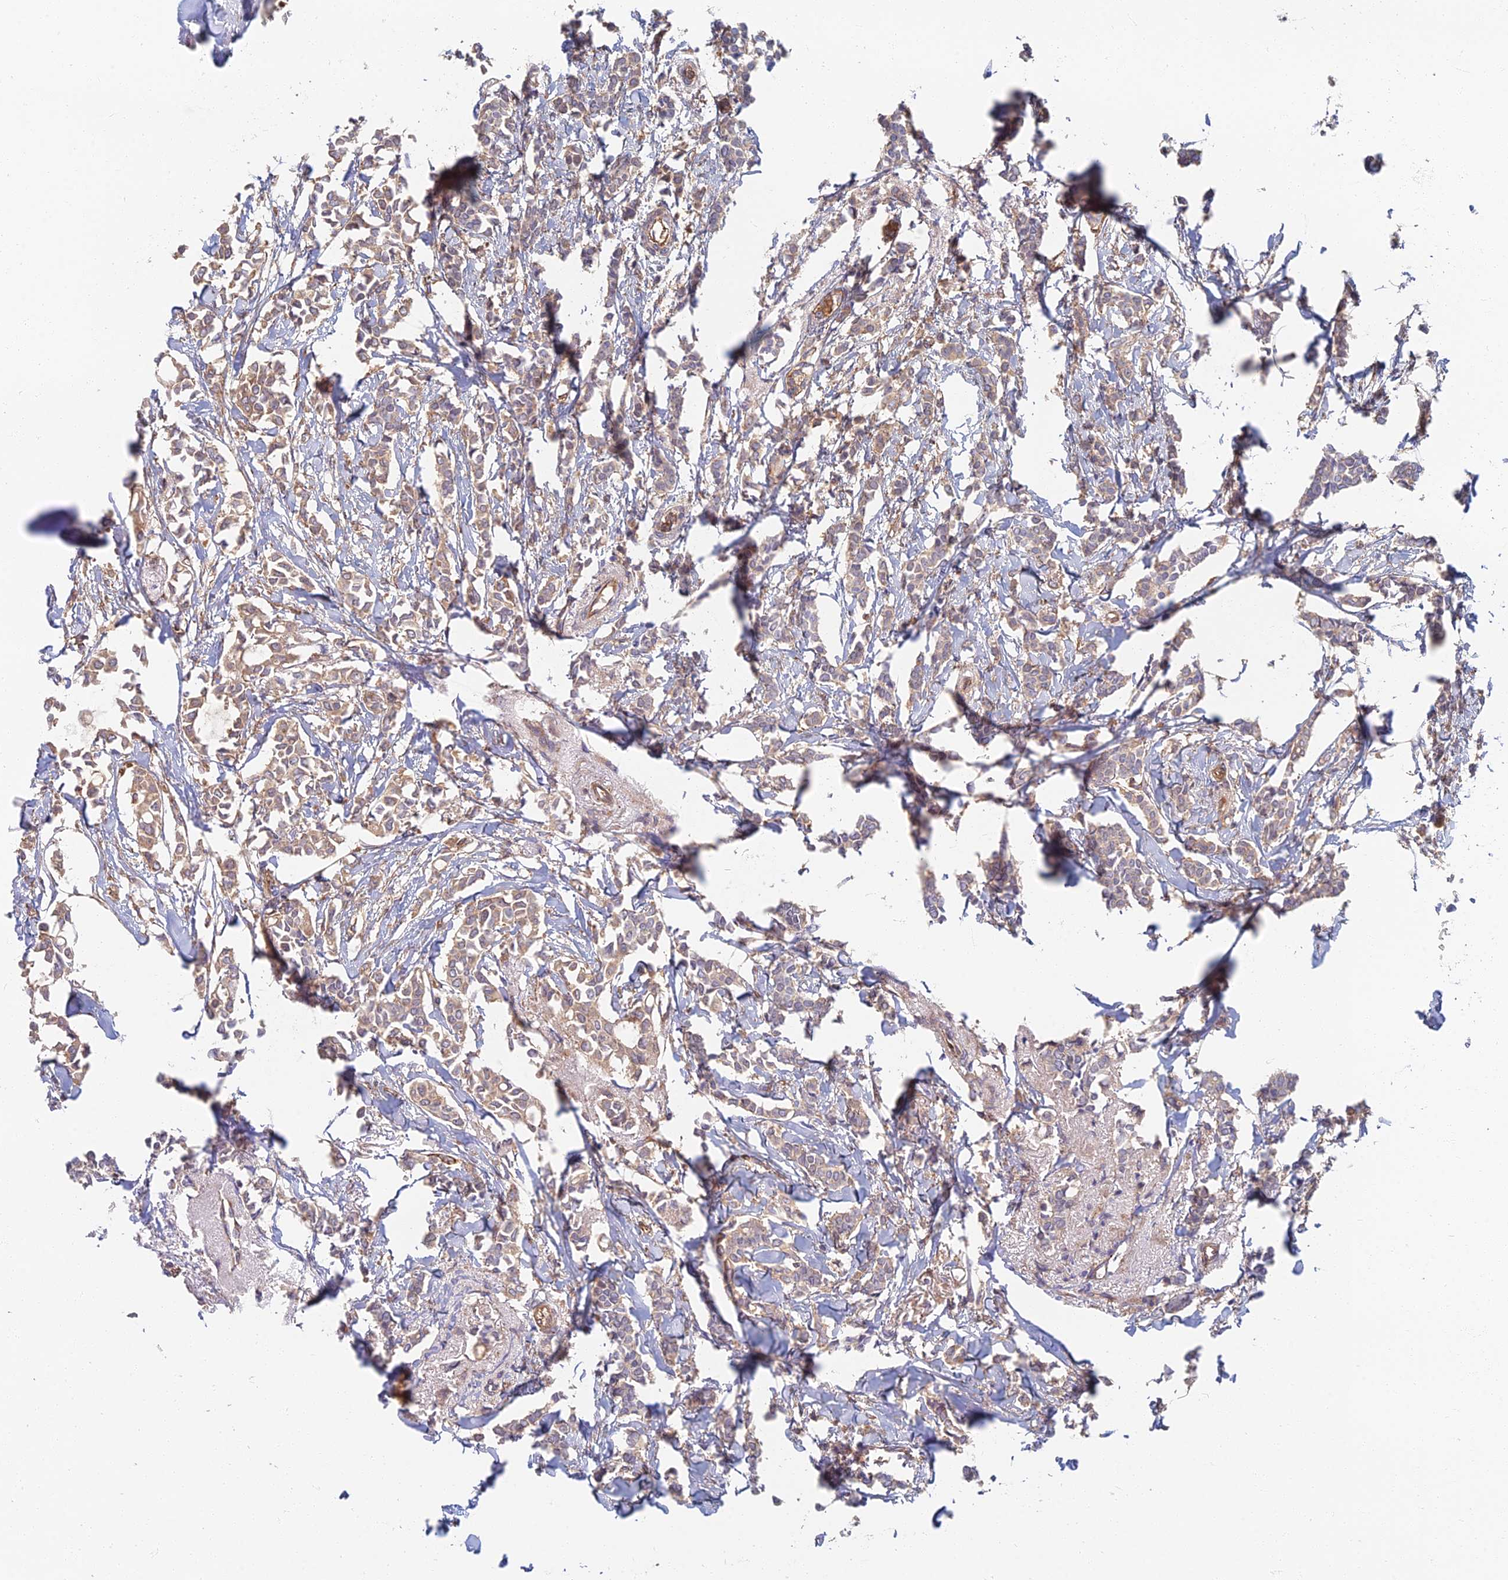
{"staining": {"intensity": "weak", "quantity": ">75%", "location": "cytoplasmic/membranous"}, "tissue": "breast cancer", "cell_type": "Tumor cells", "image_type": "cancer", "snomed": [{"axis": "morphology", "description": "Duct carcinoma"}, {"axis": "topography", "description": "Breast"}], "caption": "Immunohistochemistry micrograph of human infiltrating ductal carcinoma (breast) stained for a protein (brown), which displays low levels of weak cytoplasmic/membranous staining in about >75% of tumor cells.", "gene": "RBSN", "patient": {"sex": "female", "age": 41}}